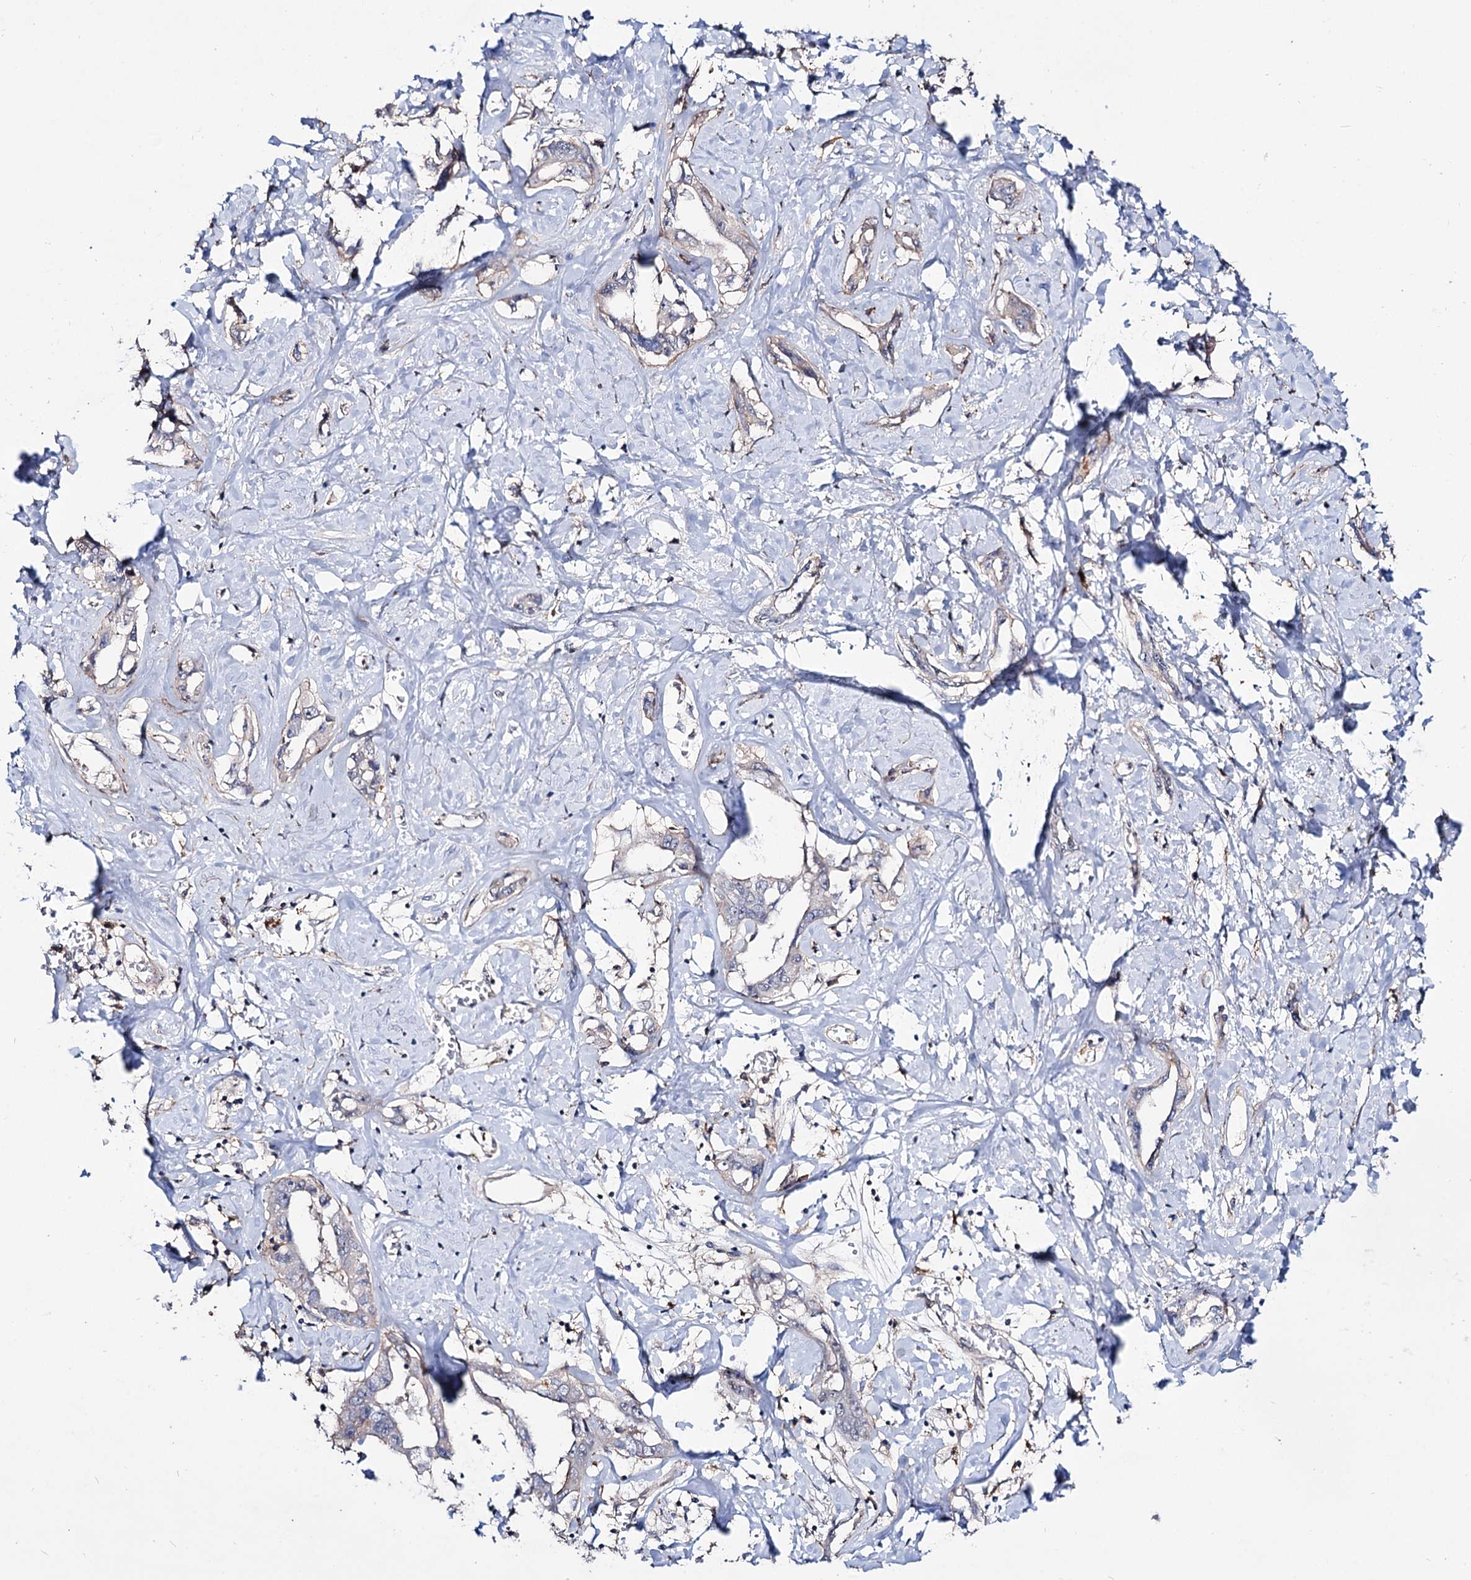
{"staining": {"intensity": "weak", "quantity": "<25%", "location": "cytoplasmic/membranous"}, "tissue": "liver cancer", "cell_type": "Tumor cells", "image_type": "cancer", "snomed": [{"axis": "morphology", "description": "Cholangiocarcinoma"}, {"axis": "topography", "description": "Liver"}], "caption": "The IHC image has no significant positivity in tumor cells of cholangiocarcinoma (liver) tissue. (Immunohistochemistry, brightfield microscopy, high magnification).", "gene": "SEC24A", "patient": {"sex": "male", "age": 59}}